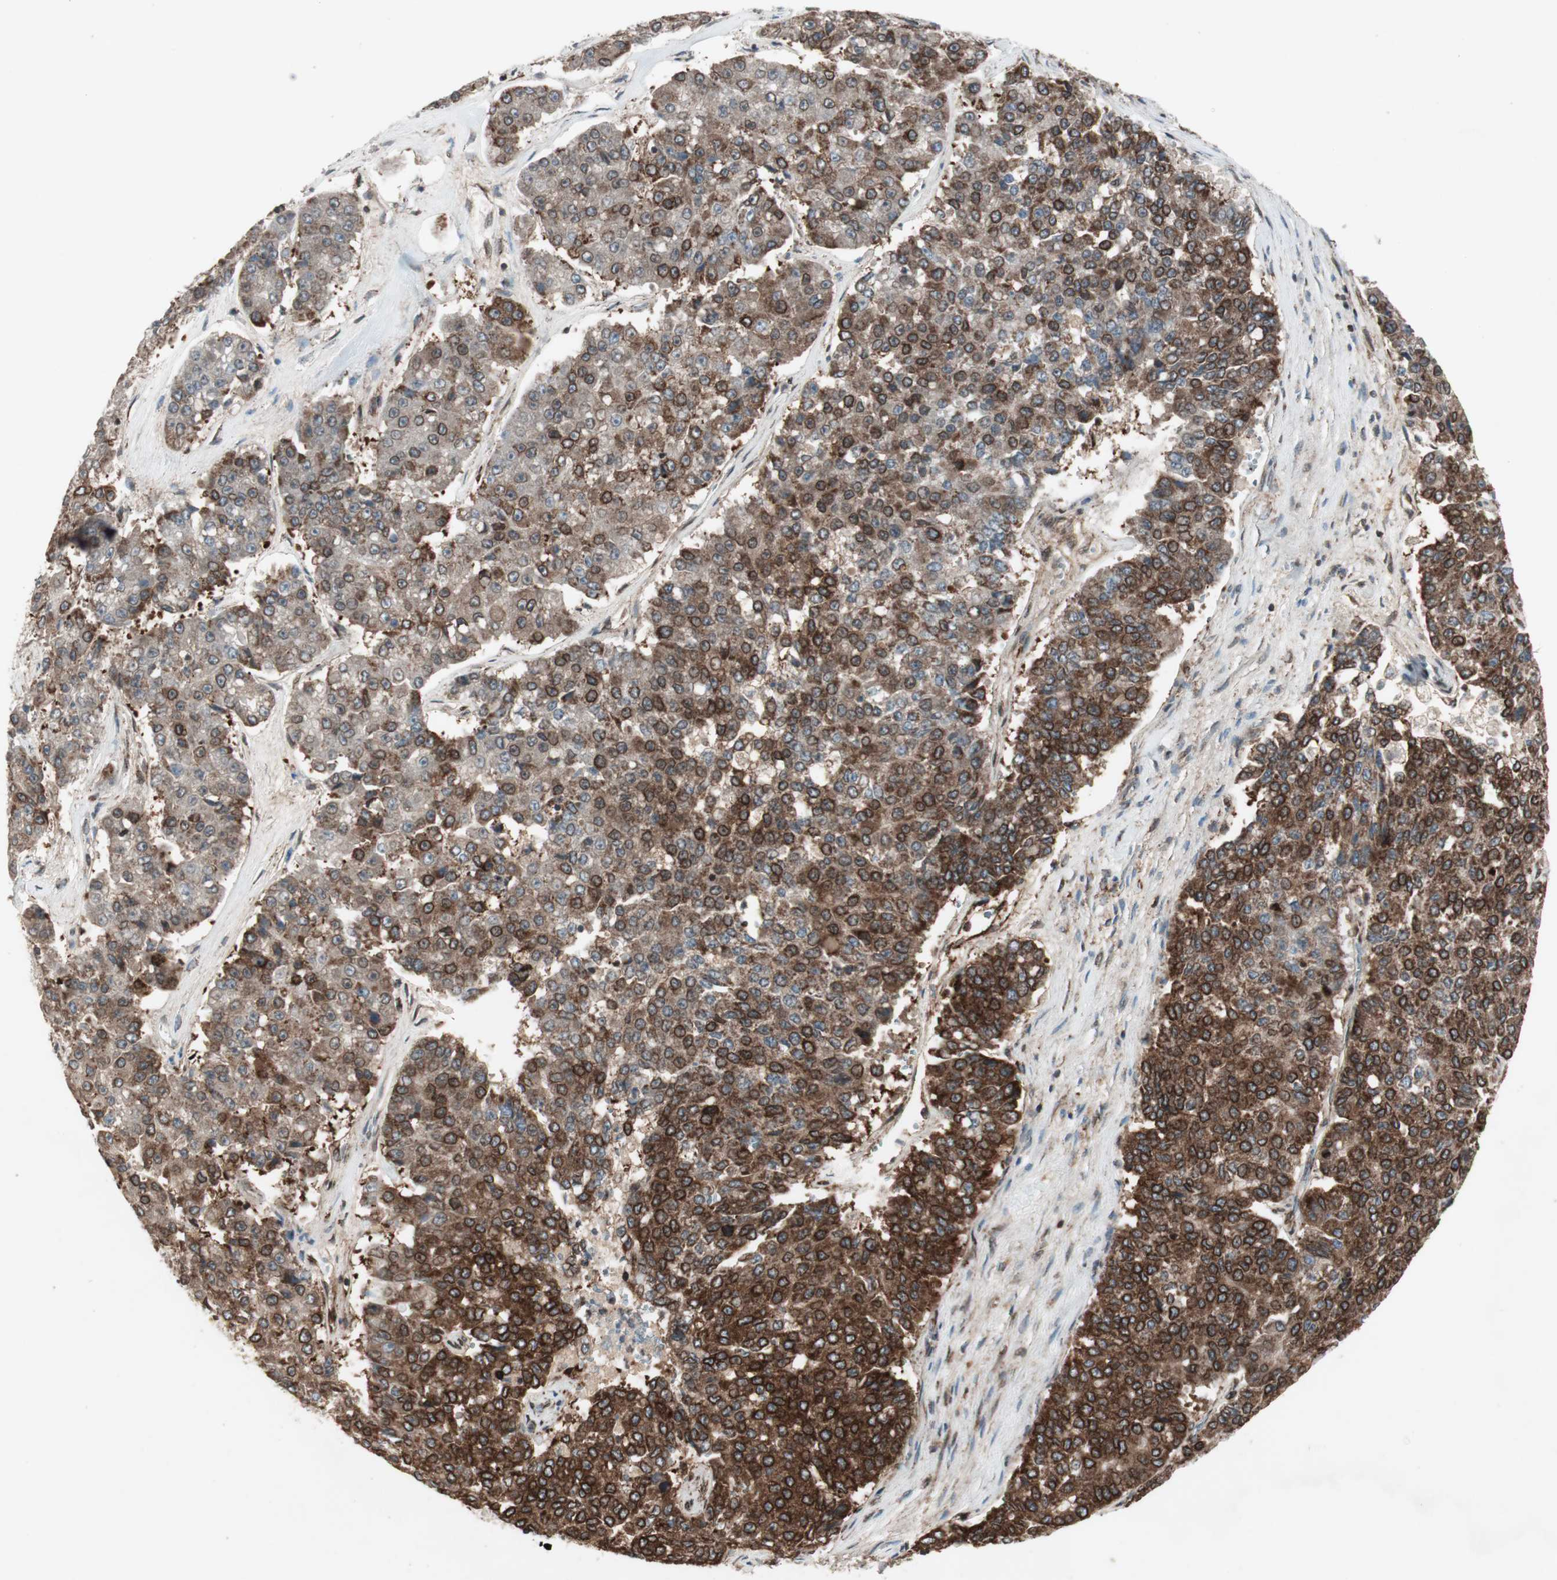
{"staining": {"intensity": "strong", "quantity": ">75%", "location": "cytoplasmic/membranous,nuclear"}, "tissue": "pancreatic cancer", "cell_type": "Tumor cells", "image_type": "cancer", "snomed": [{"axis": "morphology", "description": "Adenocarcinoma, NOS"}, {"axis": "topography", "description": "Pancreas"}], "caption": "Pancreatic adenocarcinoma was stained to show a protein in brown. There is high levels of strong cytoplasmic/membranous and nuclear positivity in approximately >75% of tumor cells.", "gene": "NUP62", "patient": {"sex": "male", "age": 50}}